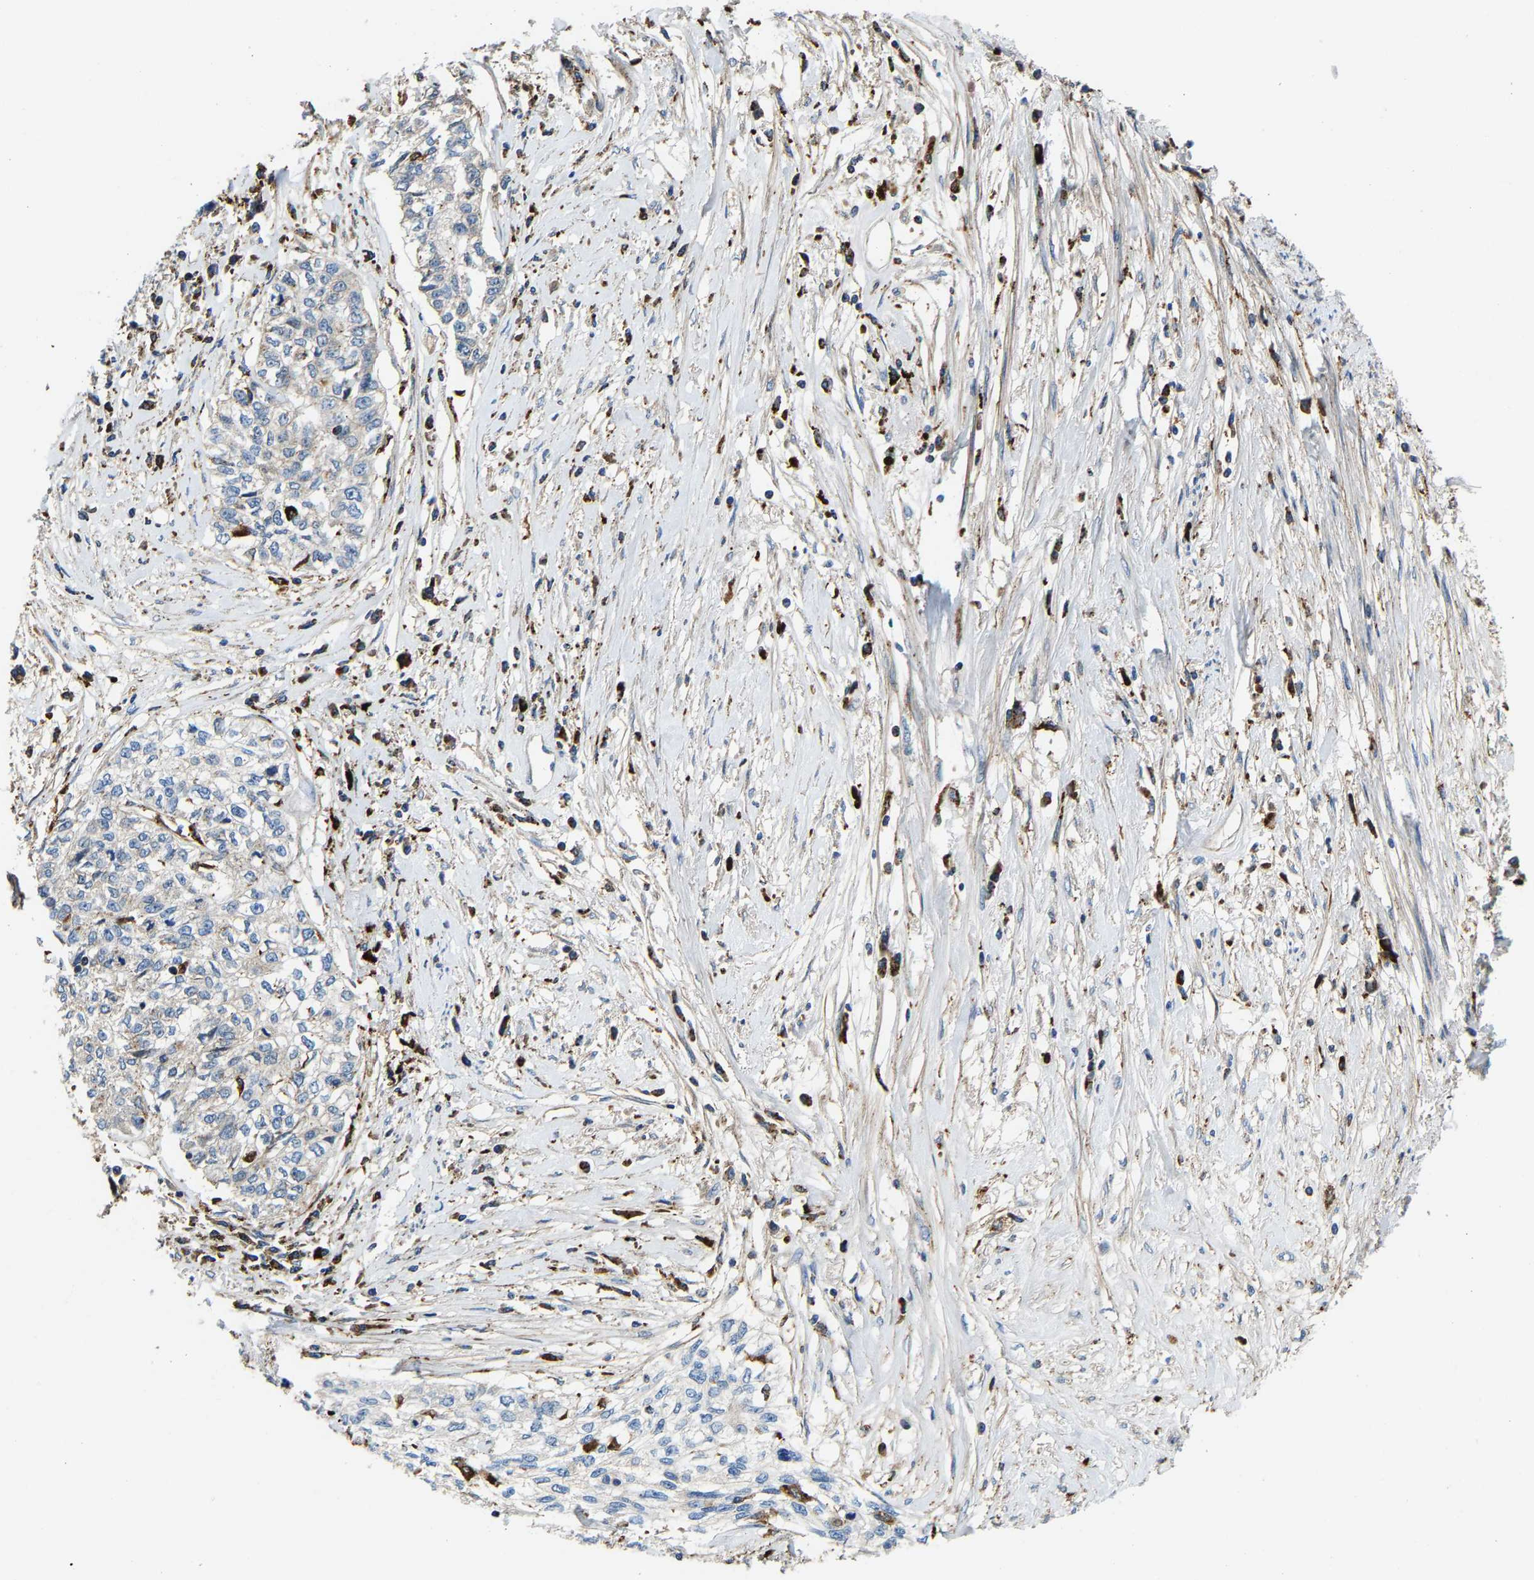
{"staining": {"intensity": "negative", "quantity": "none", "location": "none"}, "tissue": "cervical cancer", "cell_type": "Tumor cells", "image_type": "cancer", "snomed": [{"axis": "morphology", "description": "Squamous cell carcinoma, NOS"}, {"axis": "topography", "description": "Cervix"}], "caption": "An immunohistochemistry (IHC) histopathology image of squamous cell carcinoma (cervical) is shown. There is no staining in tumor cells of squamous cell carcinoma (cervical). (DAB (3,3'-diaminobenzidine) immunohistochemistry (IHC) visualized using brightfield microscopy, high magnification).", "gene": "DPP7", "patient": {"sex": "female", "age": 57}}